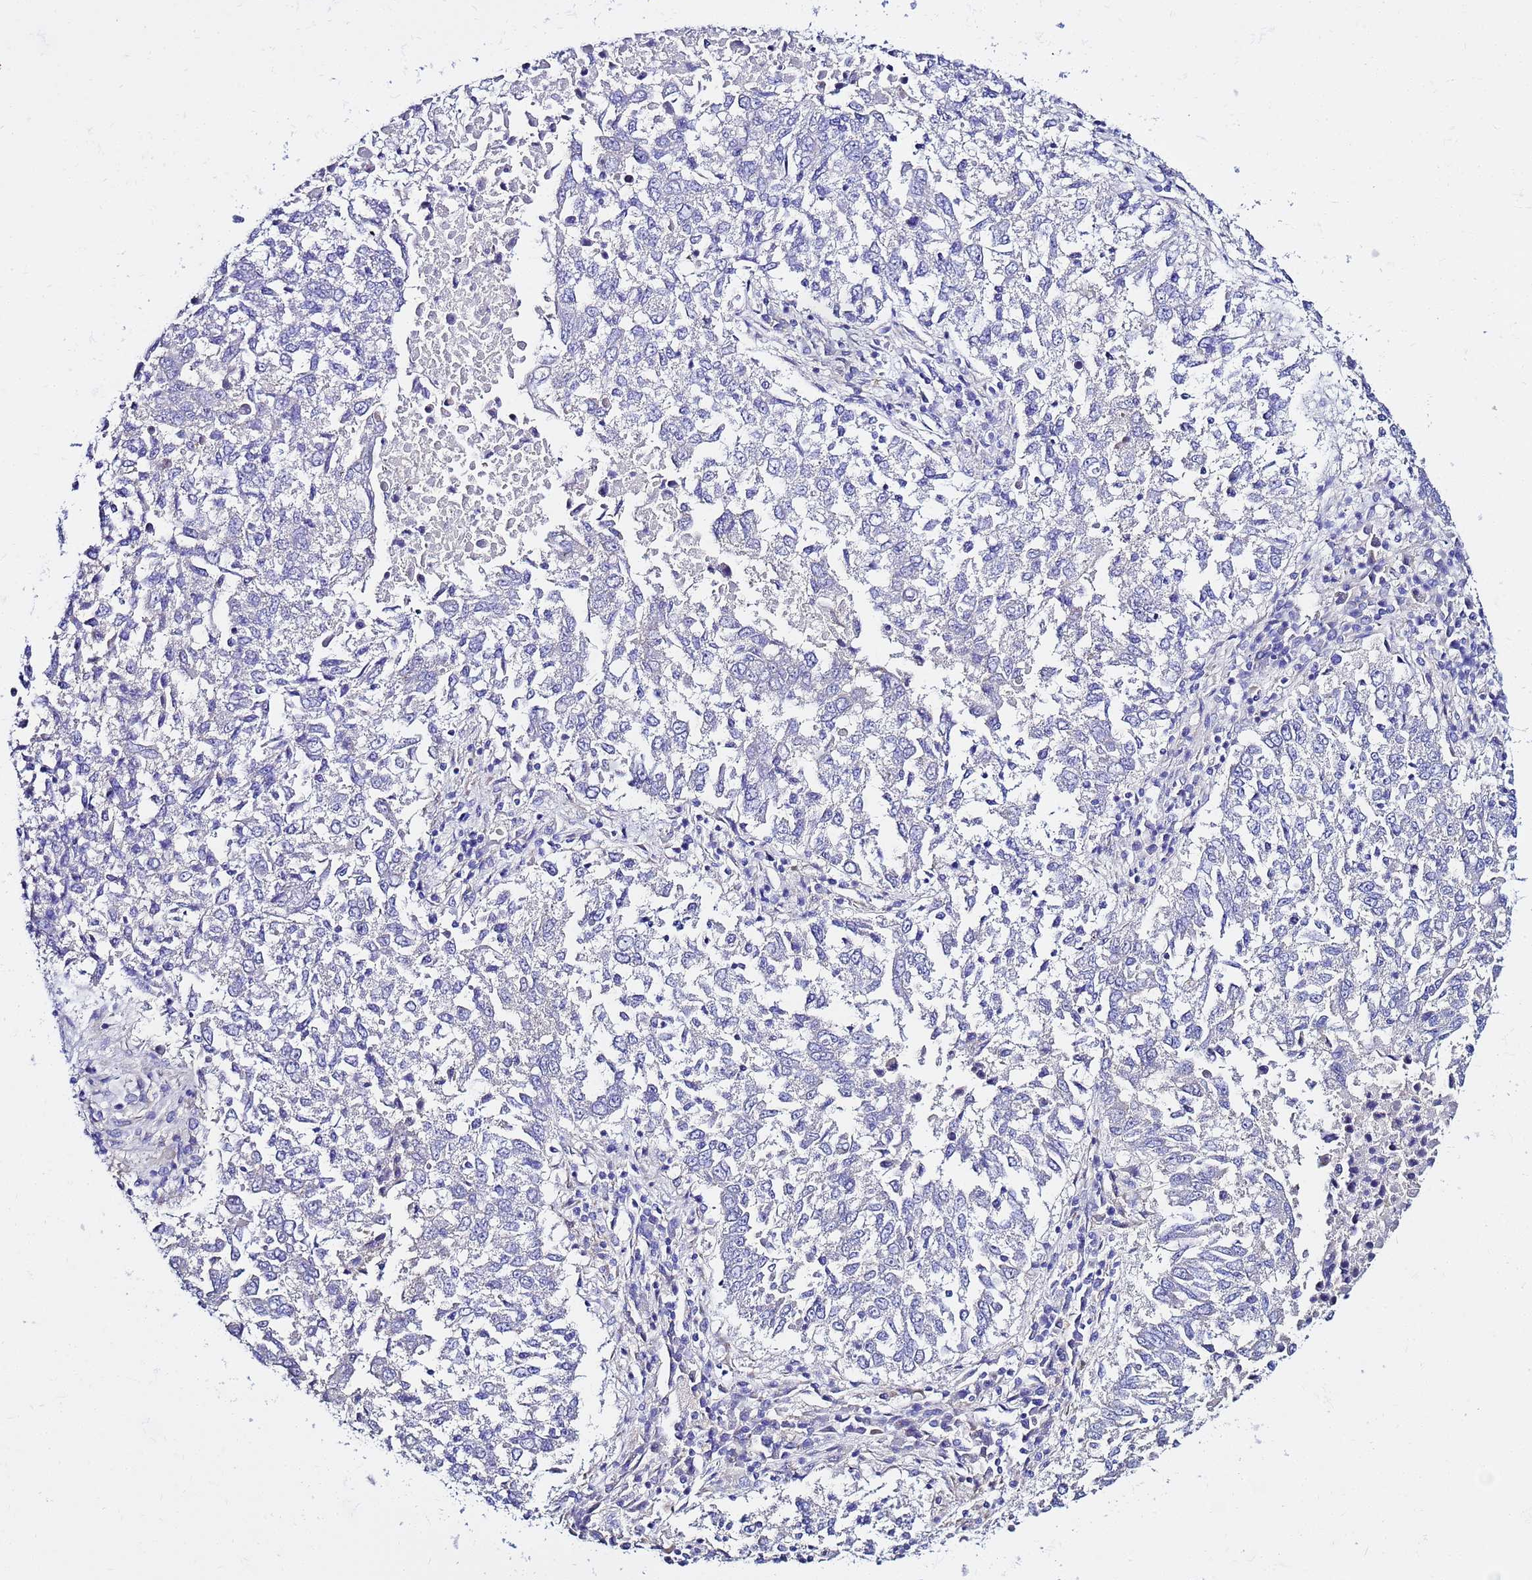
{"staining": {"intensity": "negative", "quantity": "none", "location": "none"}, "tissue": "lung cancer", "cell_type": "Tumor cells", "image_type": "cancer", "snomed": [{"axis": "morphology", "description": "Squamous cell carcinoma, NOS"}, {"axis": "topography", "description": "Lung"}], "caption": "A histopathology image of lung squamous cell carcinoma stained for a protein demonstrates no brown staining in tumor cells.", "gene": "USP18", "patient": {"sex": "male", "age": 73}}